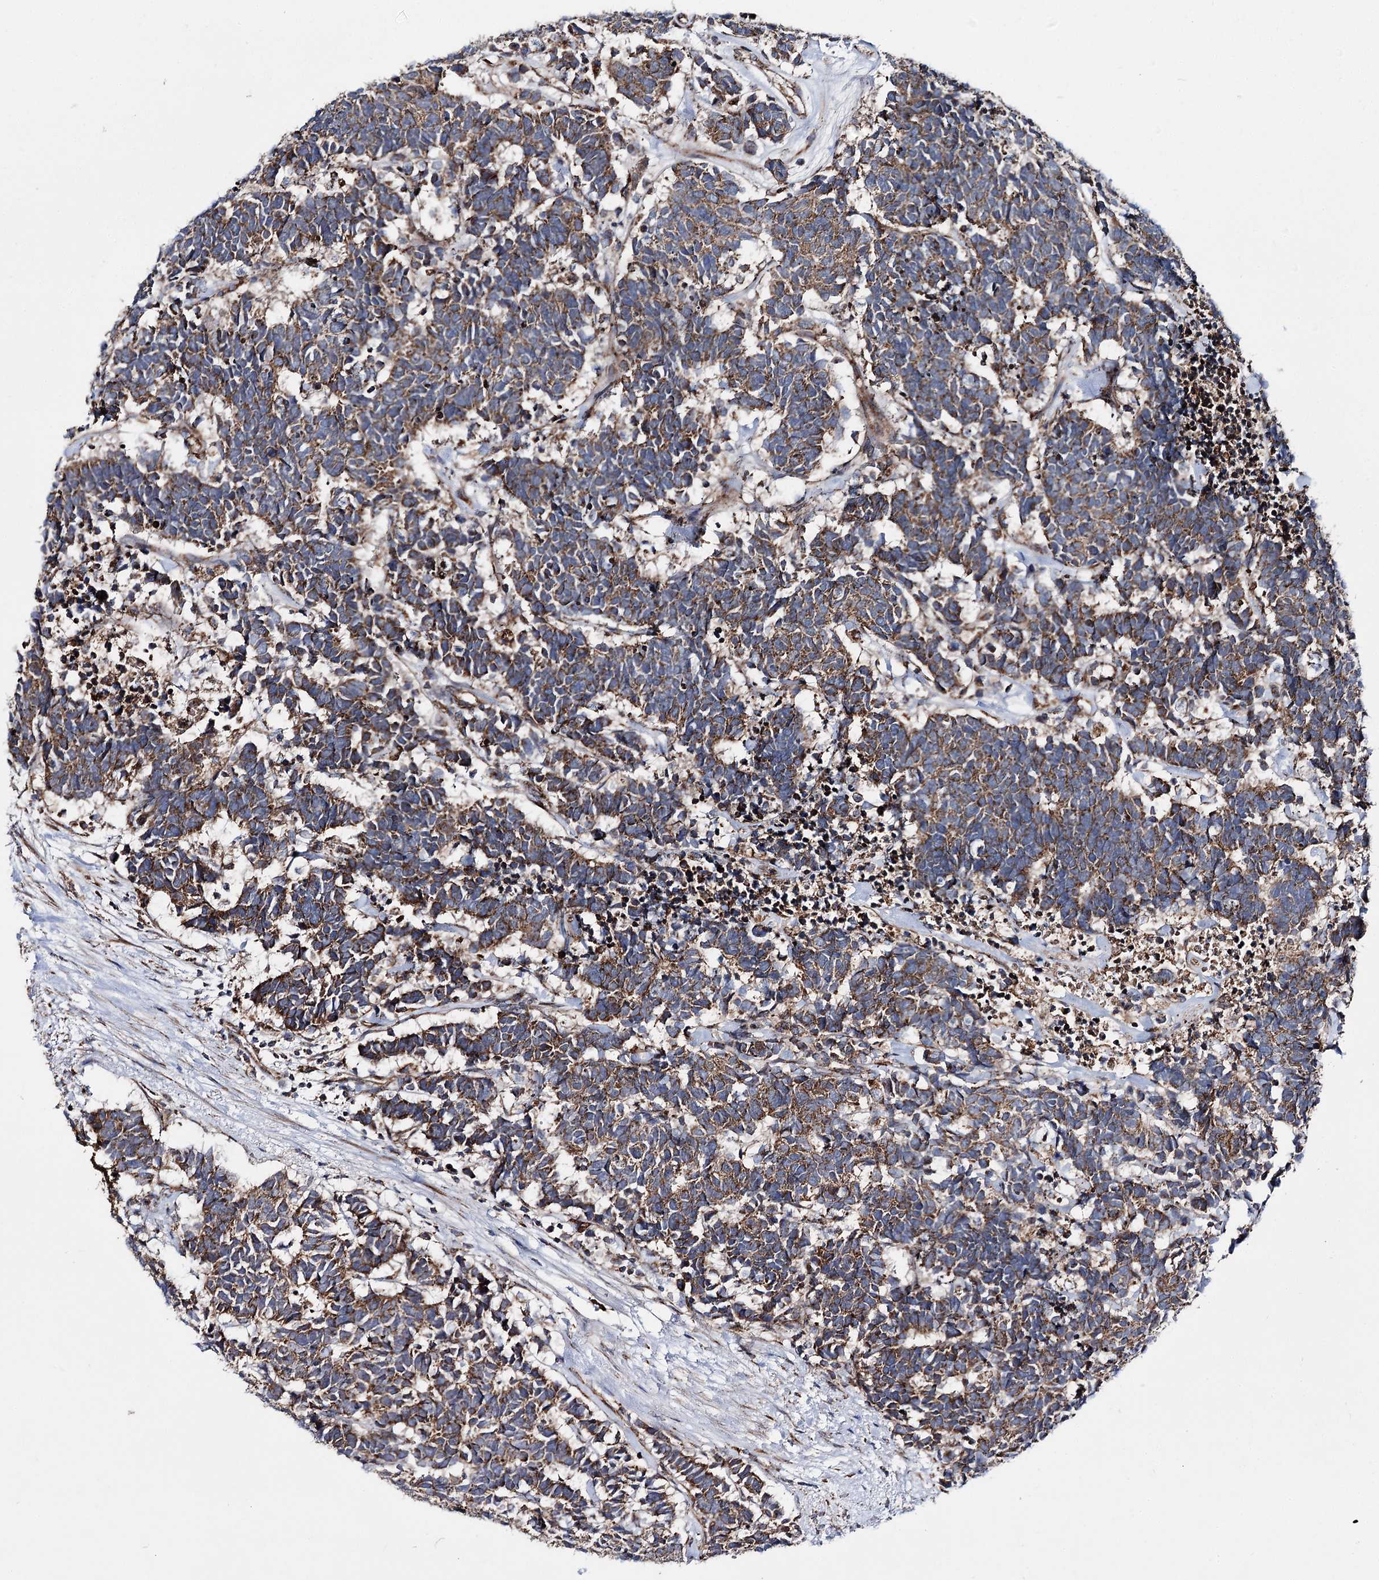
{"staining": {"intensity": "moderate", "quantity": ">75%", "location": "cytoplasmic/membranous"}, "tissue": "carcinoid", "cell_type": "Tumor cells", "image_type": "cancer", "snomed": [{"axis": "morphology", "description": "Carcinoma, NOS"}, {"axis": "morphology", "description": "Carcinoid, malignant, NOS"}, {"axis": "topography", "description": "Urinary bladder"}], "caption": "A high-resolution histopathology image shows immunohistochemistry staining of carcinoid, which demonstrates moderate cytoplasmic/membranous staining in about >75% of tumor cells. Immunohistochemistry (ihc) stains the protein in brown and the nuclei are stained blue.", "gene": "MSANTD2", "patient": {"sex": "male", "age": 57}}